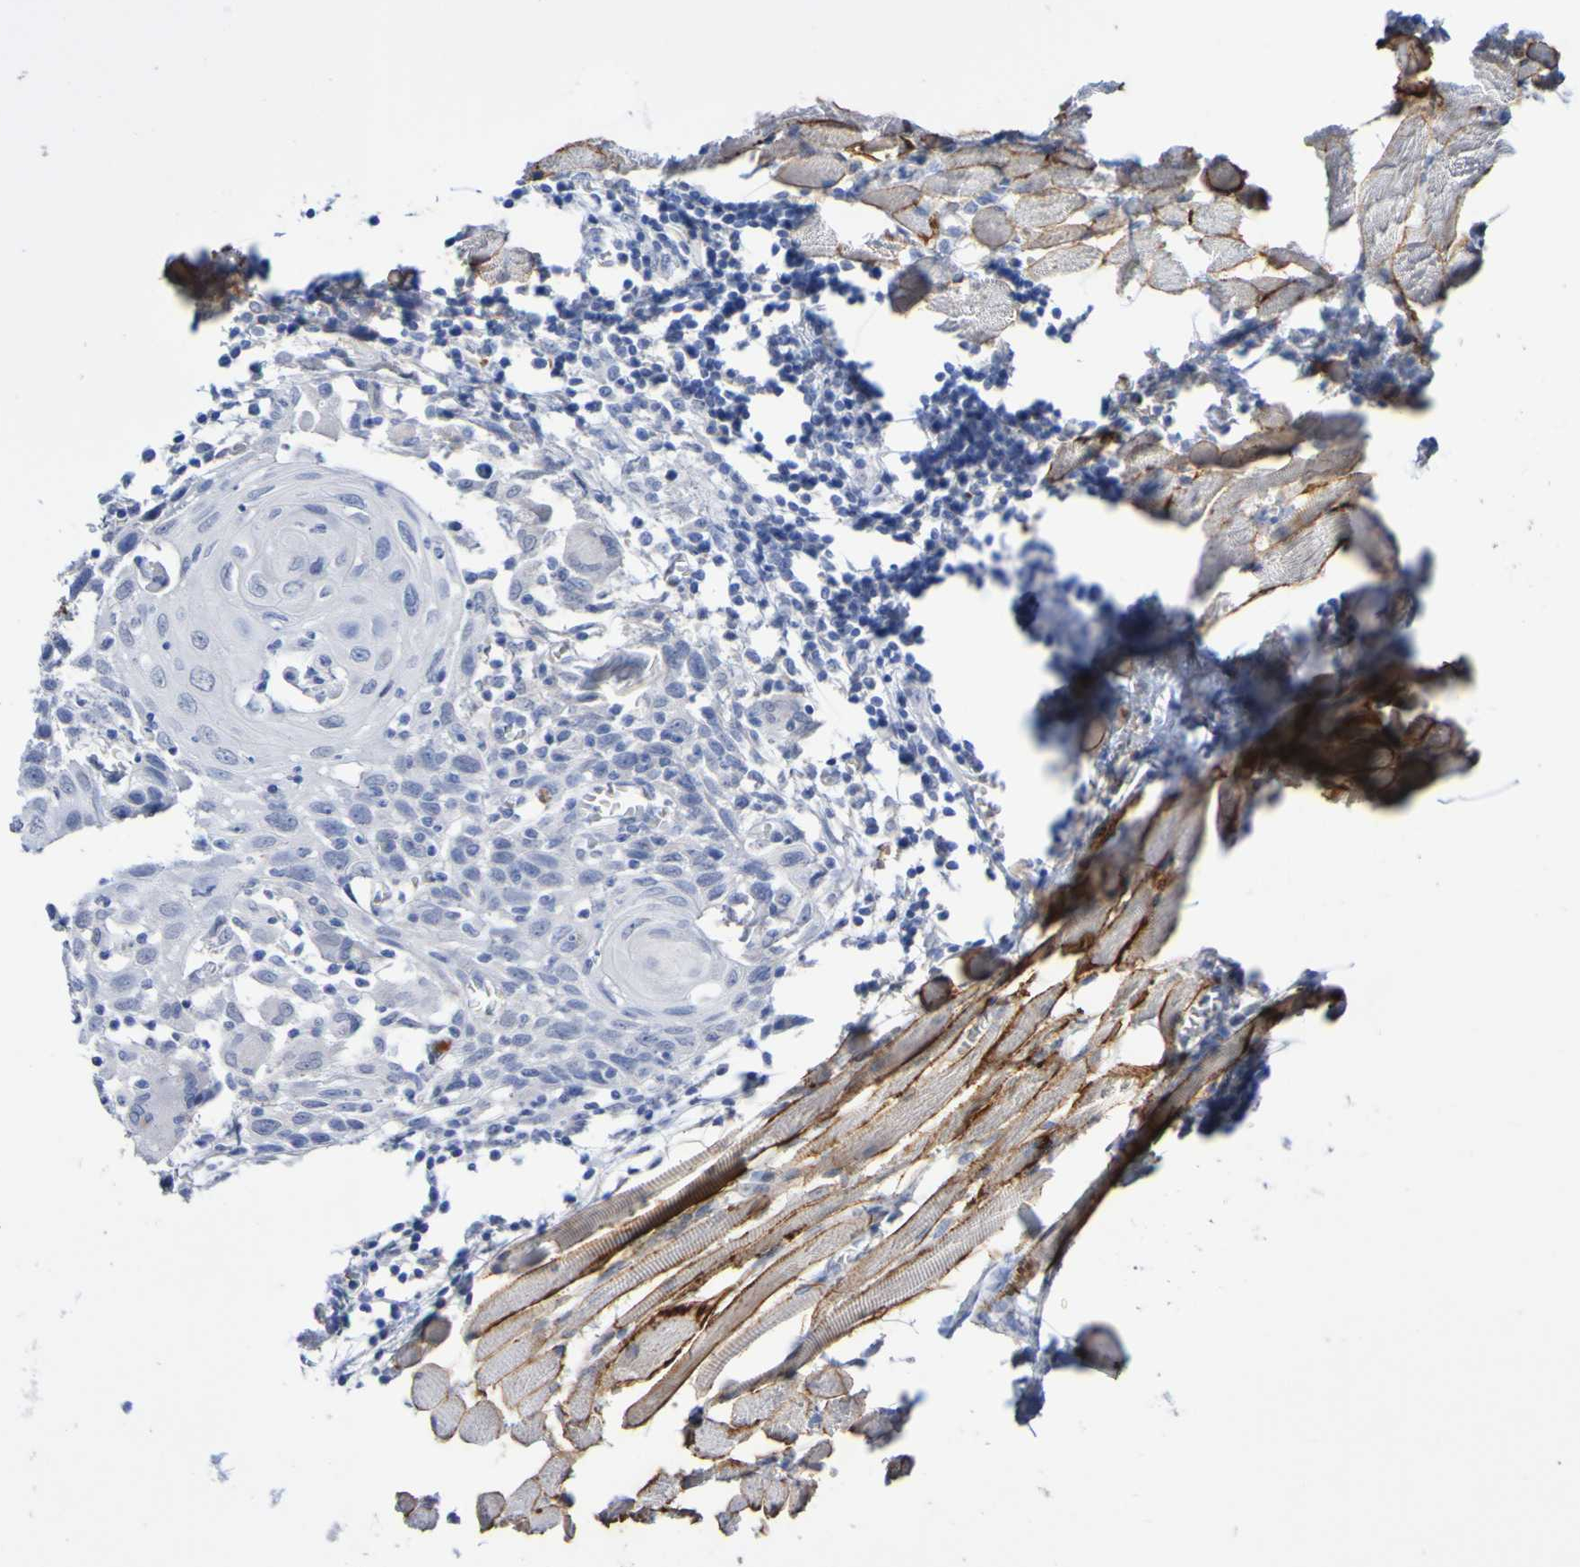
{"staining": {"intensity": "negative", "quantity": "none", "location": "none"}, "tissue": "head and neck cancer", "cell_type": "Tumor cells", "image_type": "cancer", "snomed": [{"axis": "morphology", "description": "Squamous cell carcinoma, NOS"}, {"axis": "topography", "description": "Oral tissue"}, {"axis": "topography", "description": "Head-Neck"}], "caption": "The photomicrograph reveals no significant expression in tumor cells of squamous cell carcinoma (head and neck).", "gene": "SGCB", "patient": {"sex": "female", "age": 50}}